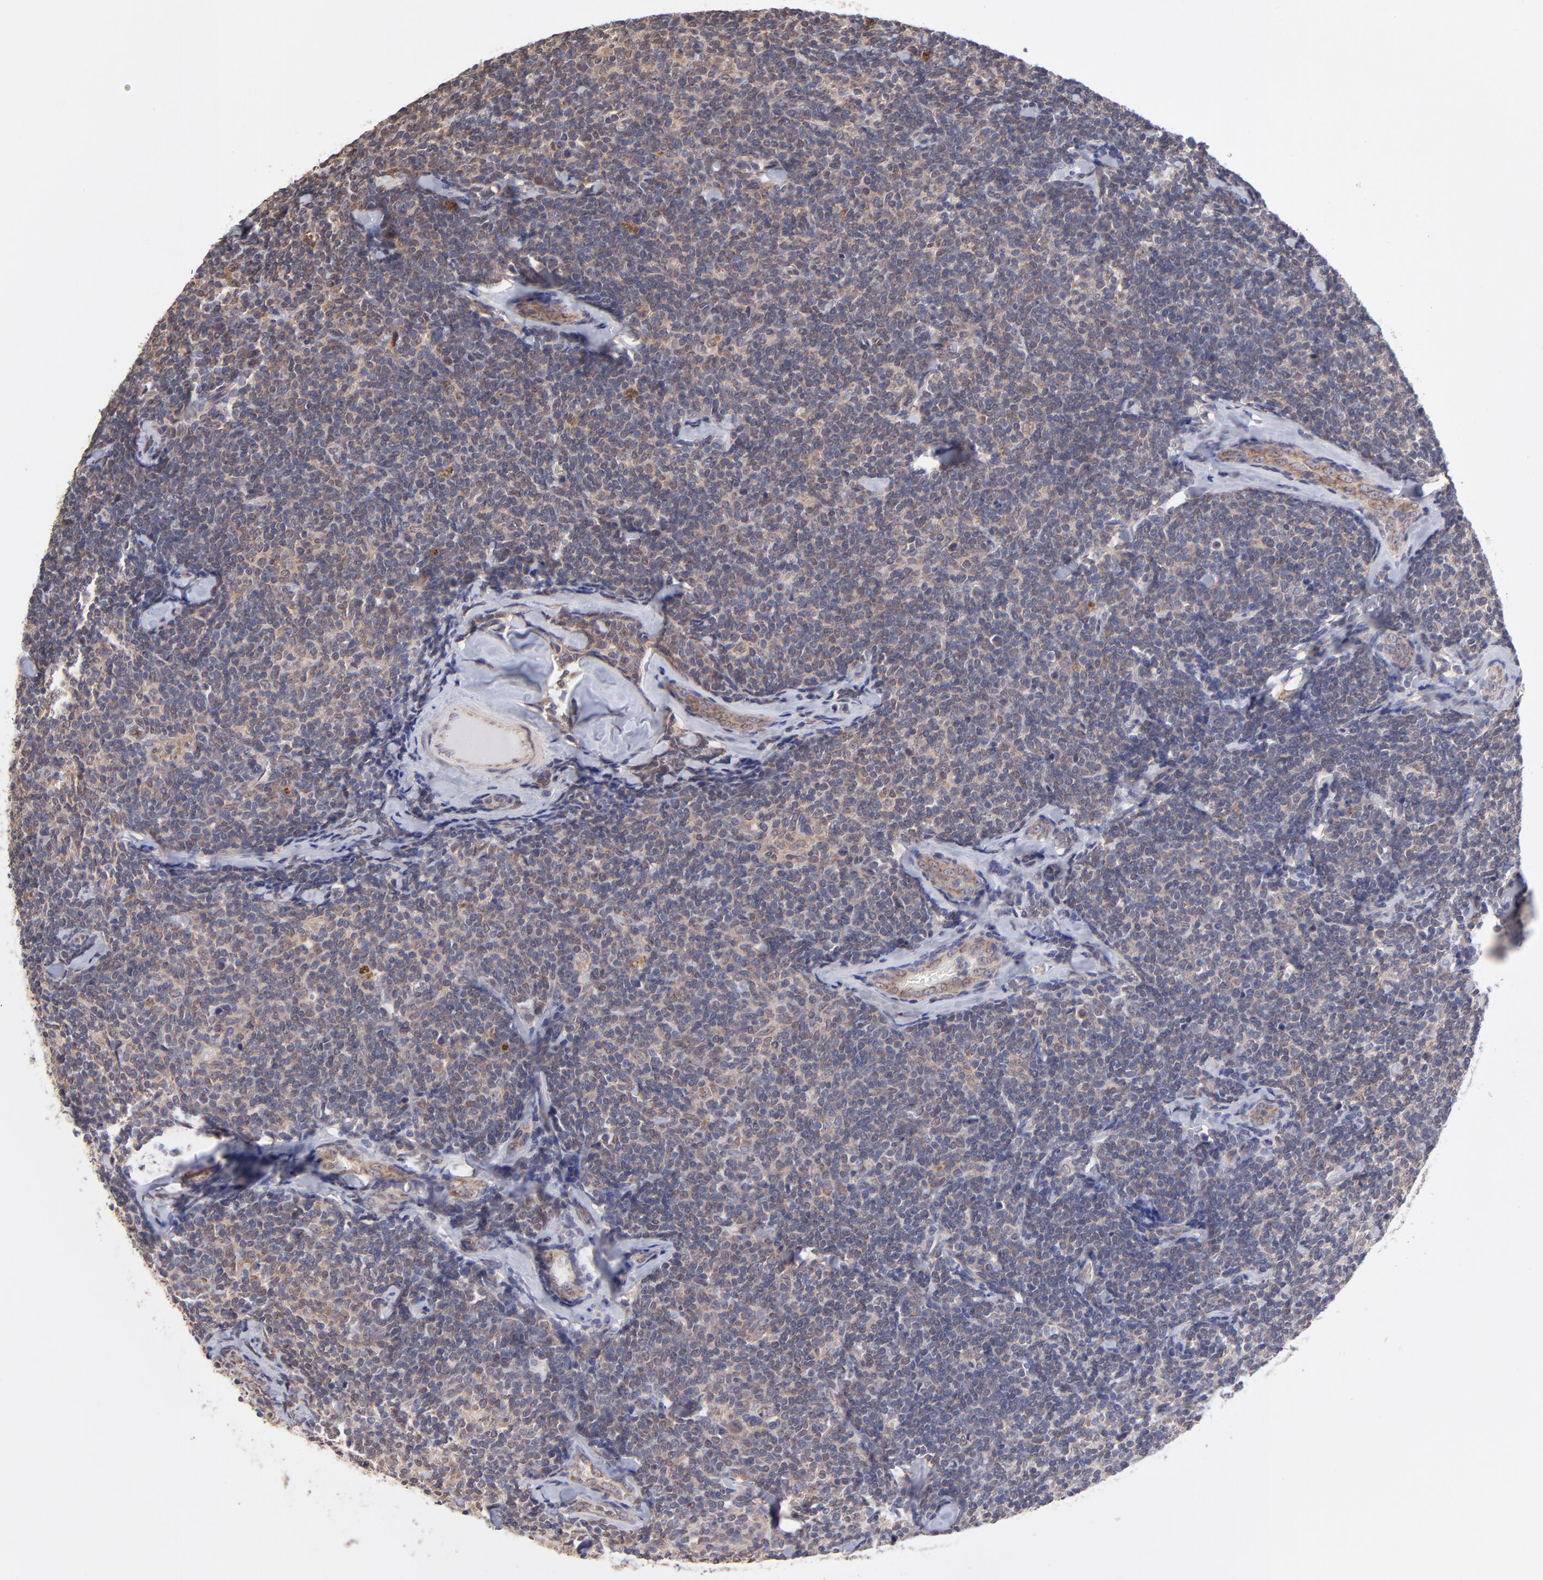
{"staining": {"intensity": "moderate", "quantity": ">75%", "location": "cytoplasmic/membranous"}, "tissue": "lymphoma", "cell_type": "Tumor cells", "image_type": "cancer", "snomed": [{"axis": "morphology", "description": "Malignant lymphoma, non-Hodgkin's type, Low grade"}, {"axis": "topography", "description": "Lymph node"}], "caption": "DAB (3,3'-diaminobenzidine) immunohistochemical staining of low-grade malignant lymphoma, non-Hodgkin's type shows moderate cytoplasmic/membranous protein positivity in approximately >75% of tumor cells.", "gene": "UBE2H", "patient": {"sex": "female", "age": 56}}